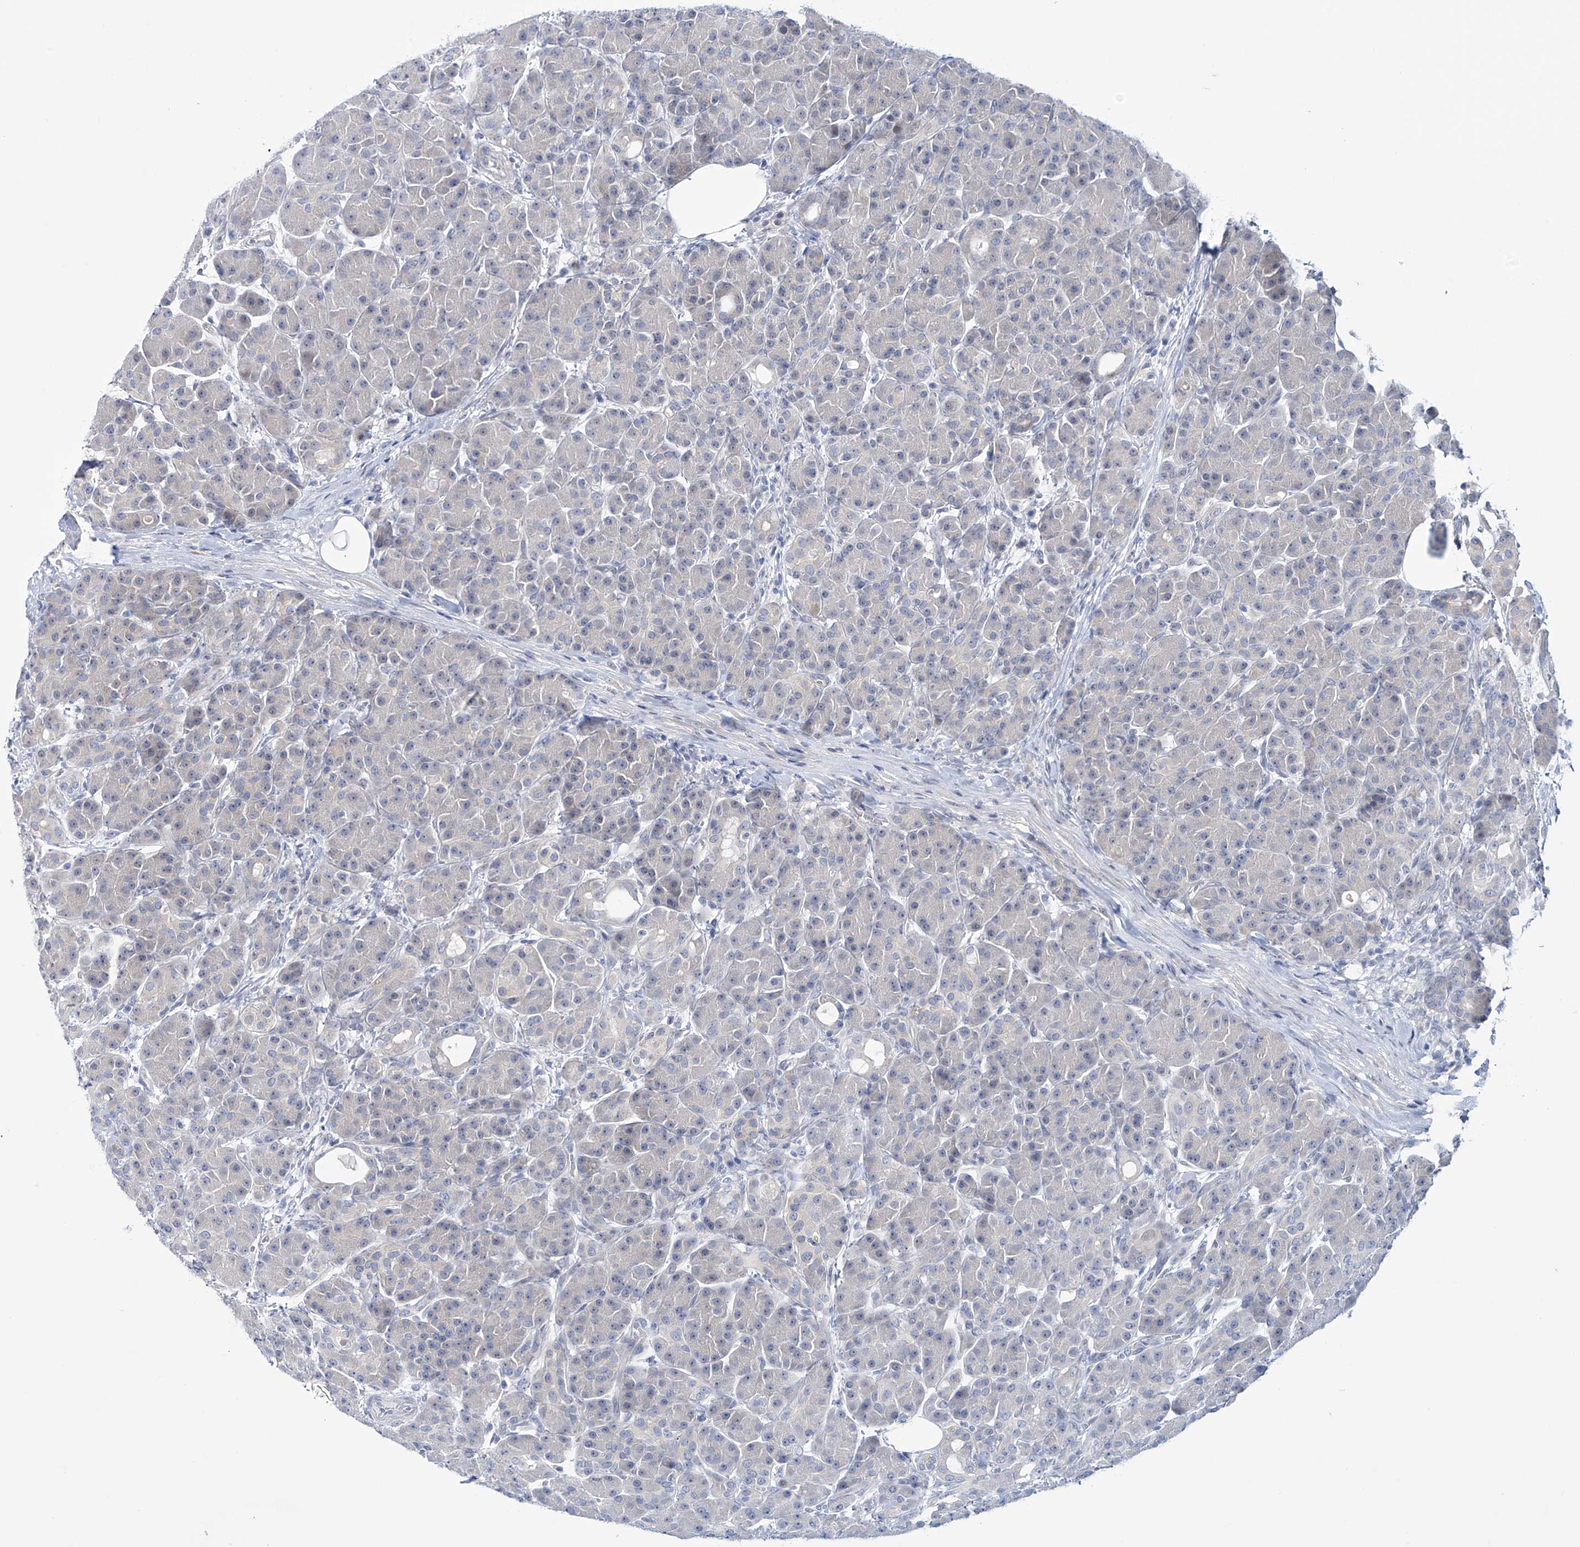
{"staining": {"intensity": "negative", "quantity": "none", "location": "none"}, "tissue": "pancreas", "cell_type": "Exocrine glandular cells", "image_type": "normal", "snomed": [{"axis": "morphology", "description": "Normal tissue, NOS"}, {"axis": "topography", "description": "Pancreas"}], "caption": "Immunohistochemical staining of normal human pancreas reveals no significant staining in exocrine glandular cells.", "gene": "TRIM60", "patient": {"sex": "male", "age": 63}}